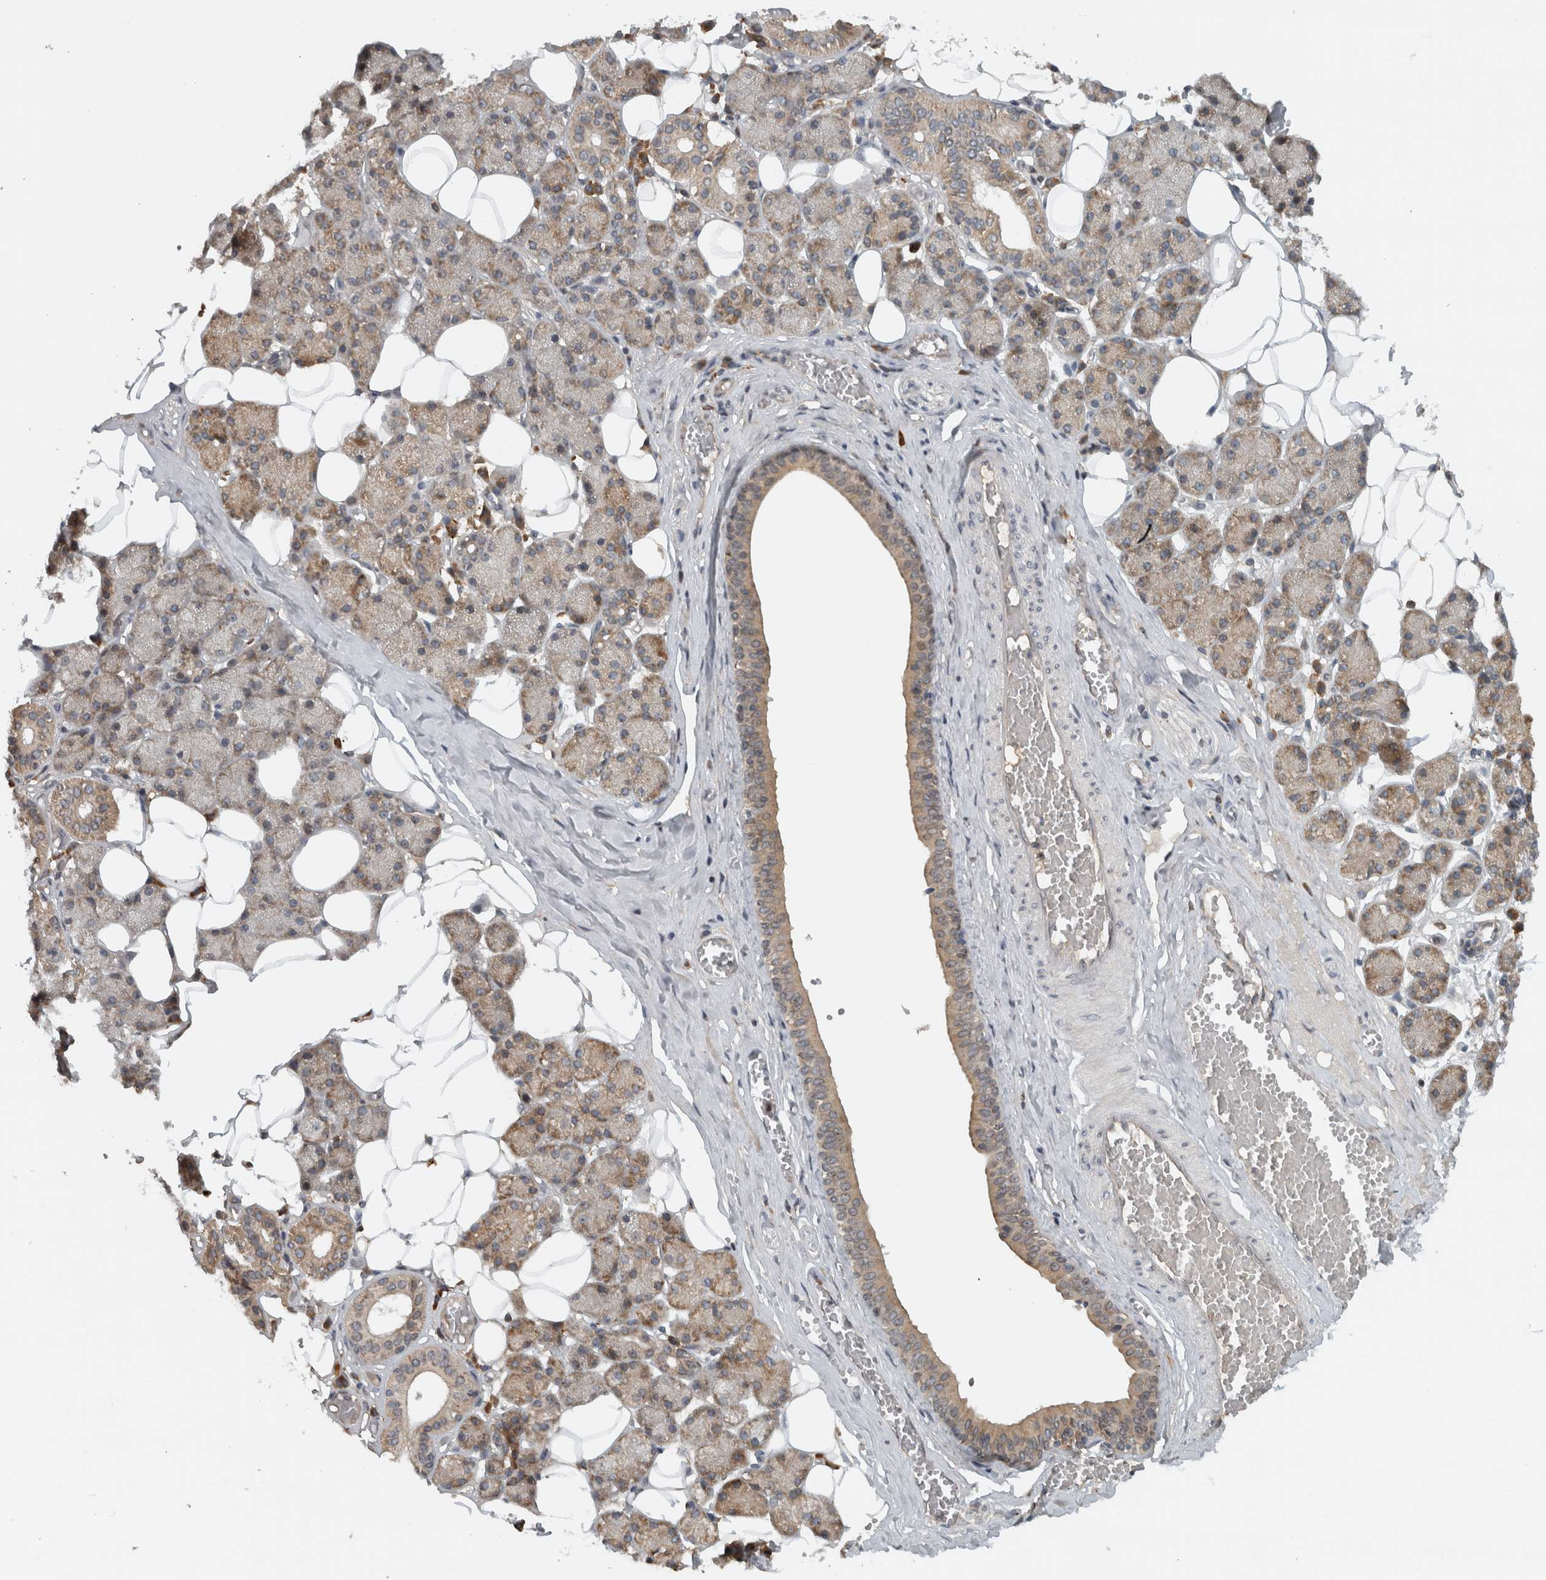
{"staining": {"intensity": "moderate", "quantity": "25%-75%", "location": "cytoplasmic/membranous"}, "tissue": "salivary gland", "cell_type": "Glandular cells", "image_type": "normal", "snomed": [{"axis": "morphology", "description": "Normal tissue, NOS"}, {"axis": "topography", "description": "Salivary gland"}], "caption": "Human salivary gland stained with a brown dye shows moderate cytoplasmic/membranous positive staining in about 25%-75% of glandular cells.", "gene": "GPR137B", "patient": {"sex": "female", "age": 33}}